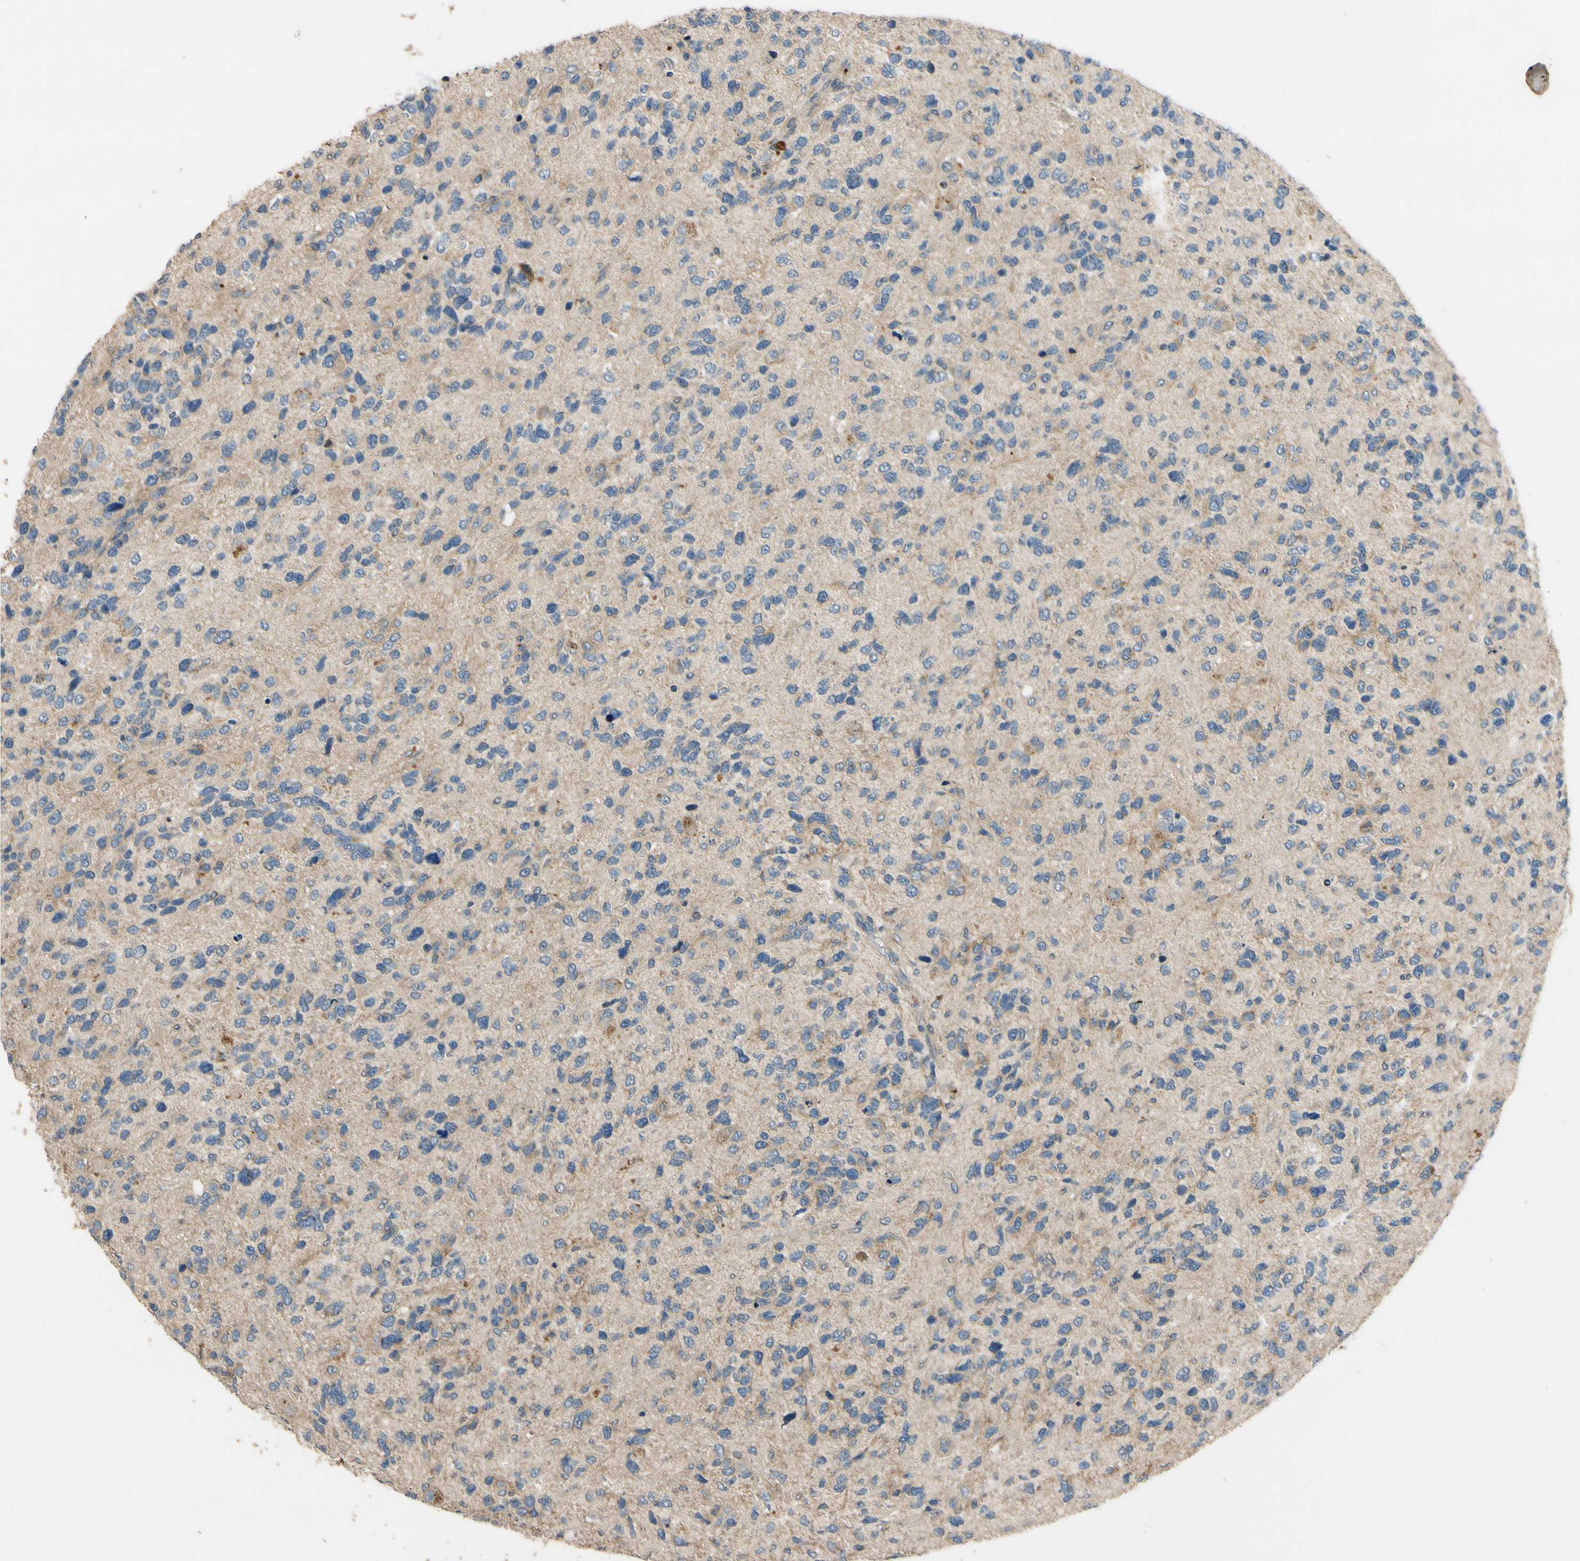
{"staining": {"intensity": "weak", "quantity": "<25%", "location": "cytoplasmic/membranous"}, "tissue": "glioma", "cell_type": "Tumor cells", "image_type": "cancer", "snomed": [{"axis": "morphology", "description": "Glioma, malignant, High grade"}, {"axis": "topography", "description": "Brain"}], "caption": "There is no significant expression in tumor cells of malignant glioma (high-grade). The staining is performed using DAB brown chromogen with nuclei counter-stained in using hematoxylin.", "gene": "ALKBH3", "patient": {"sex": "female", "age": 58}}